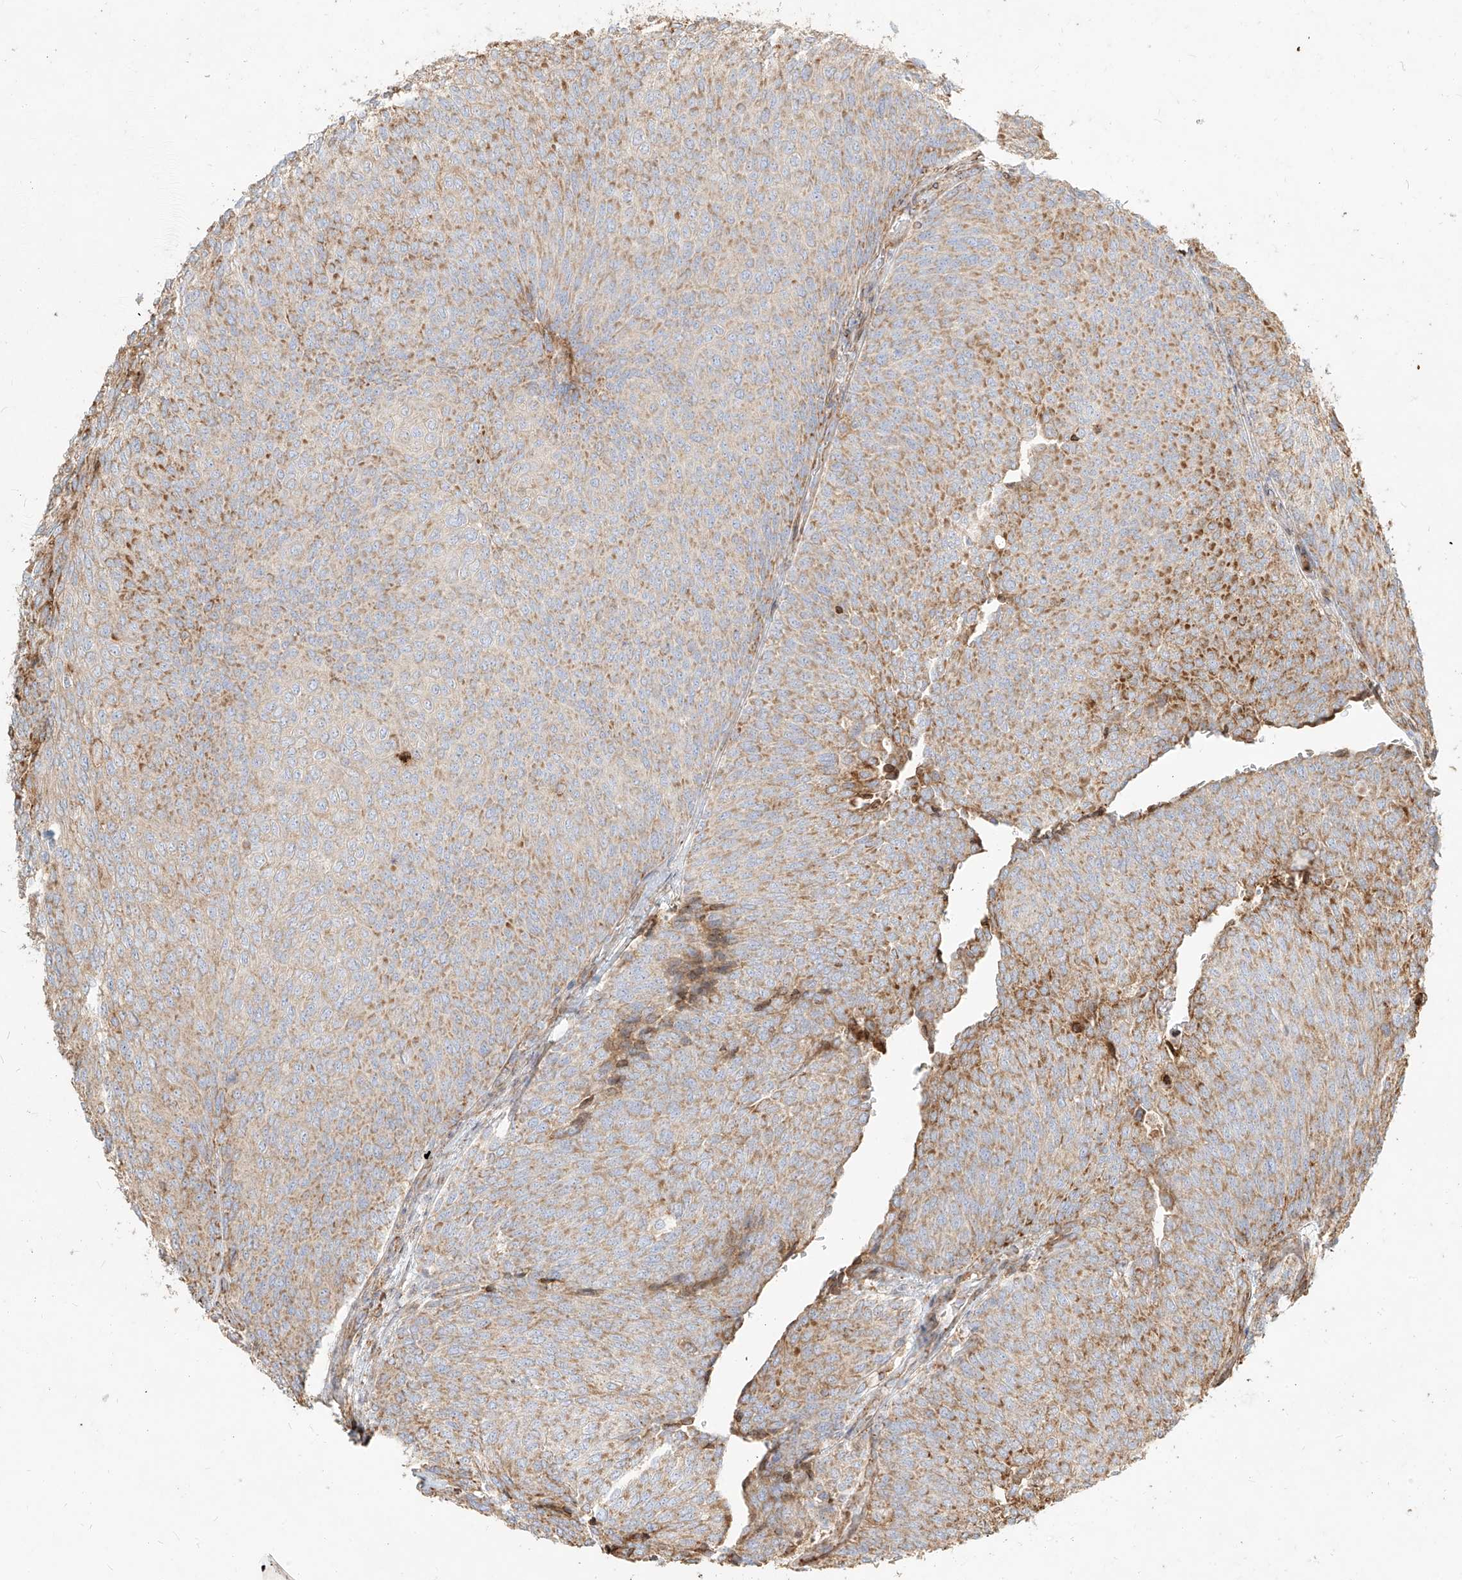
{"staining": {"intensity": "moderate", "quantity": "25%-75%", "location": "cytoplasmic/membranous"}, "tissue": "urothelial cancer", "cell_type": "Tumor cells", "image_type": "cancer", "snomed": [{"axis": "morphology", "description": "Urothelial carcinoma, Low grade"}, {"axis": "topography", "description": "Urinary bladder"}], "caption": "Immunohistochemical staining of human urothelial cancer demonstrates medium levels of moderate cytoplasmic/membranous protein expression in about 25%-75% of tumor cells.", "gene": "MTX2", "patient": {"sex": "female", "age": 79}}